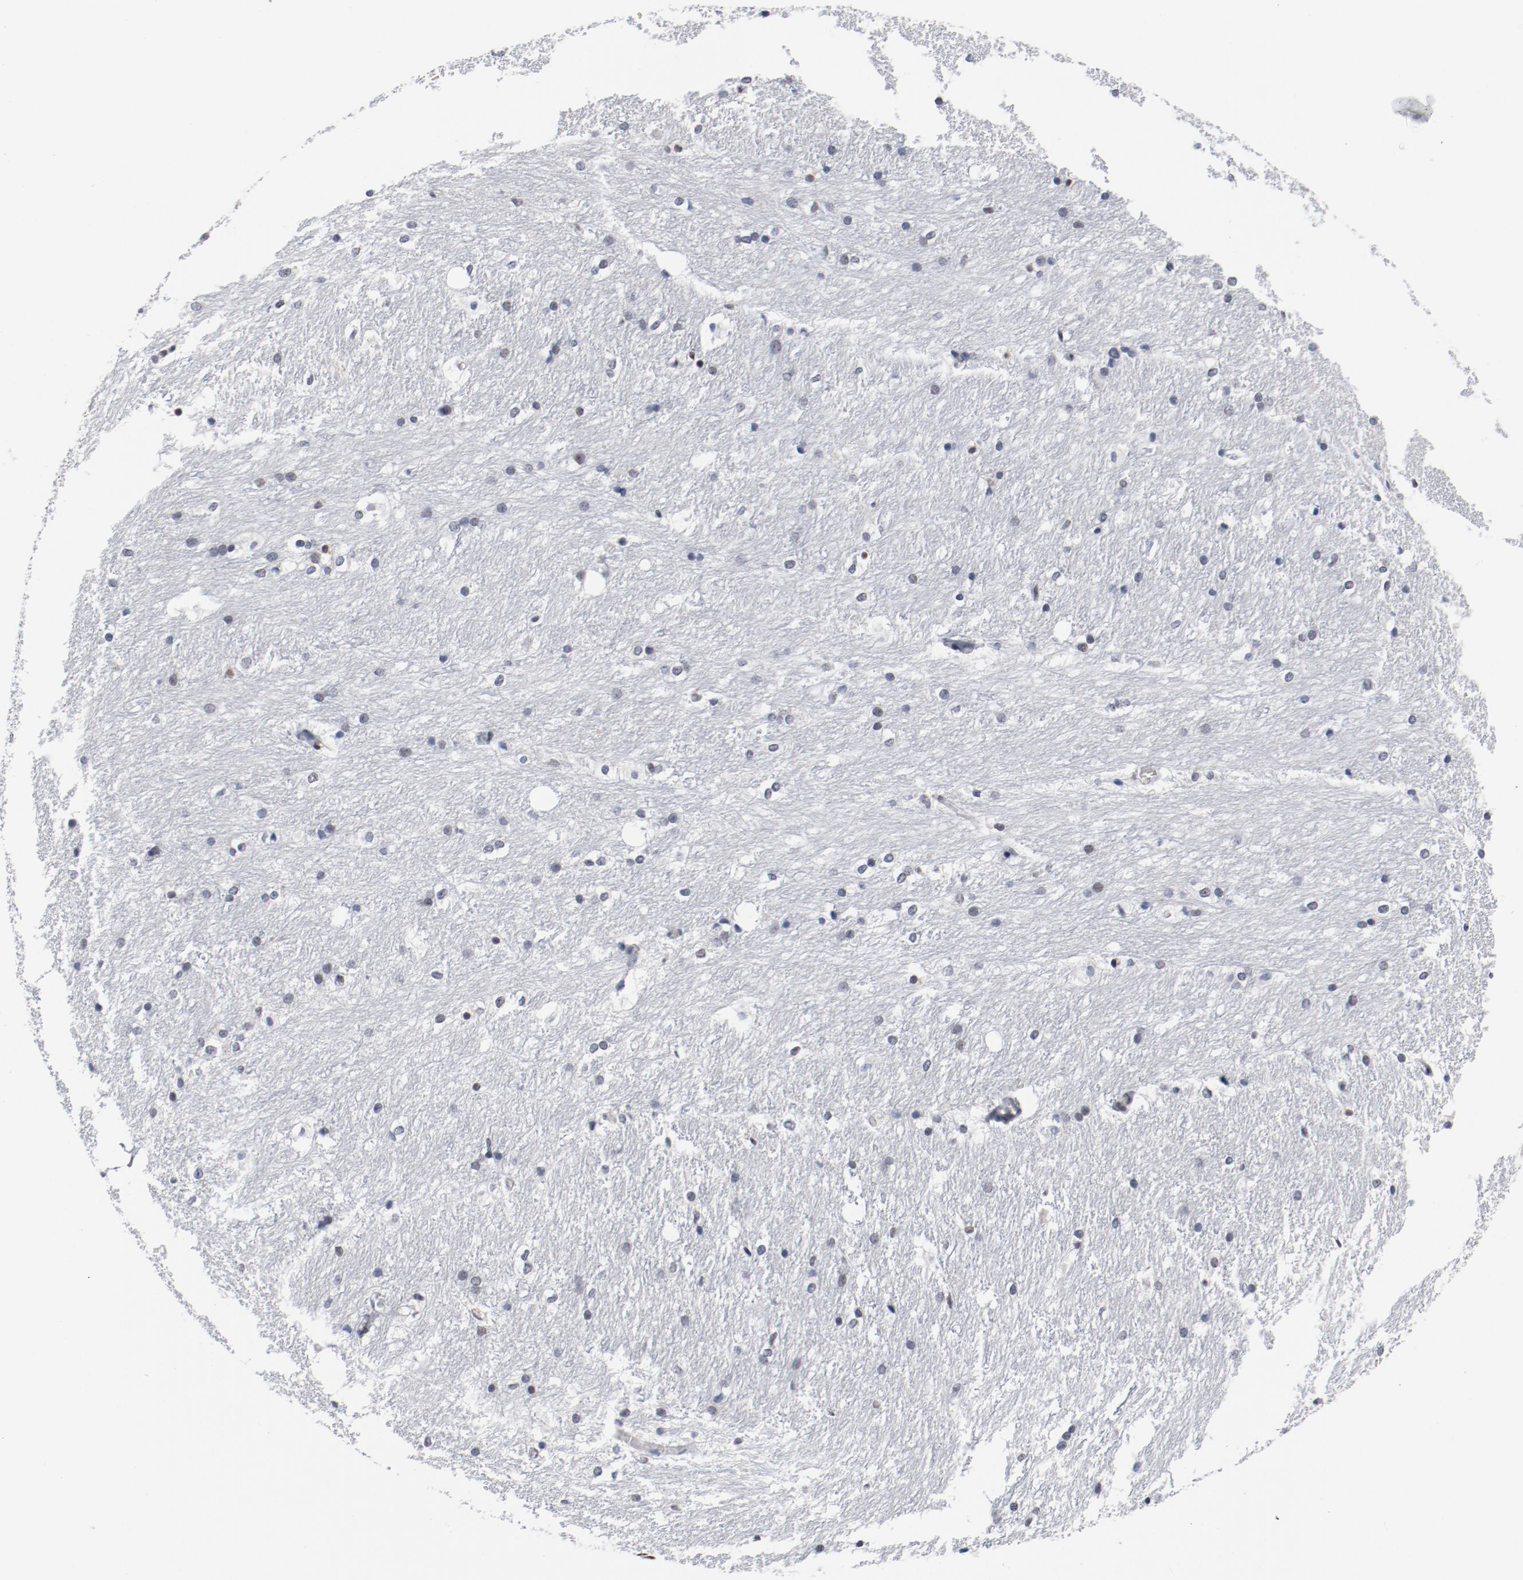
{"staining": {"intensity": "negative", "quantity": "none", "location": "none"}, "tissue": "caudate", "cell_type": "Glial cells", "image_type": "normal", "snomed": [{"axis": "morphology", "description": "Normal tissue, NOS"}, {"axis": "topography", "description": "Lateral ventricle wall"}], "caption": "Immunohistochemical staining of normal caudate shows no significant staining in glial cells. (Immunohistochemistry (ihc), brightfield microscopy, high magnification).", "gene": "ARNT", "patient": {"sex": "female", "age": 19}}